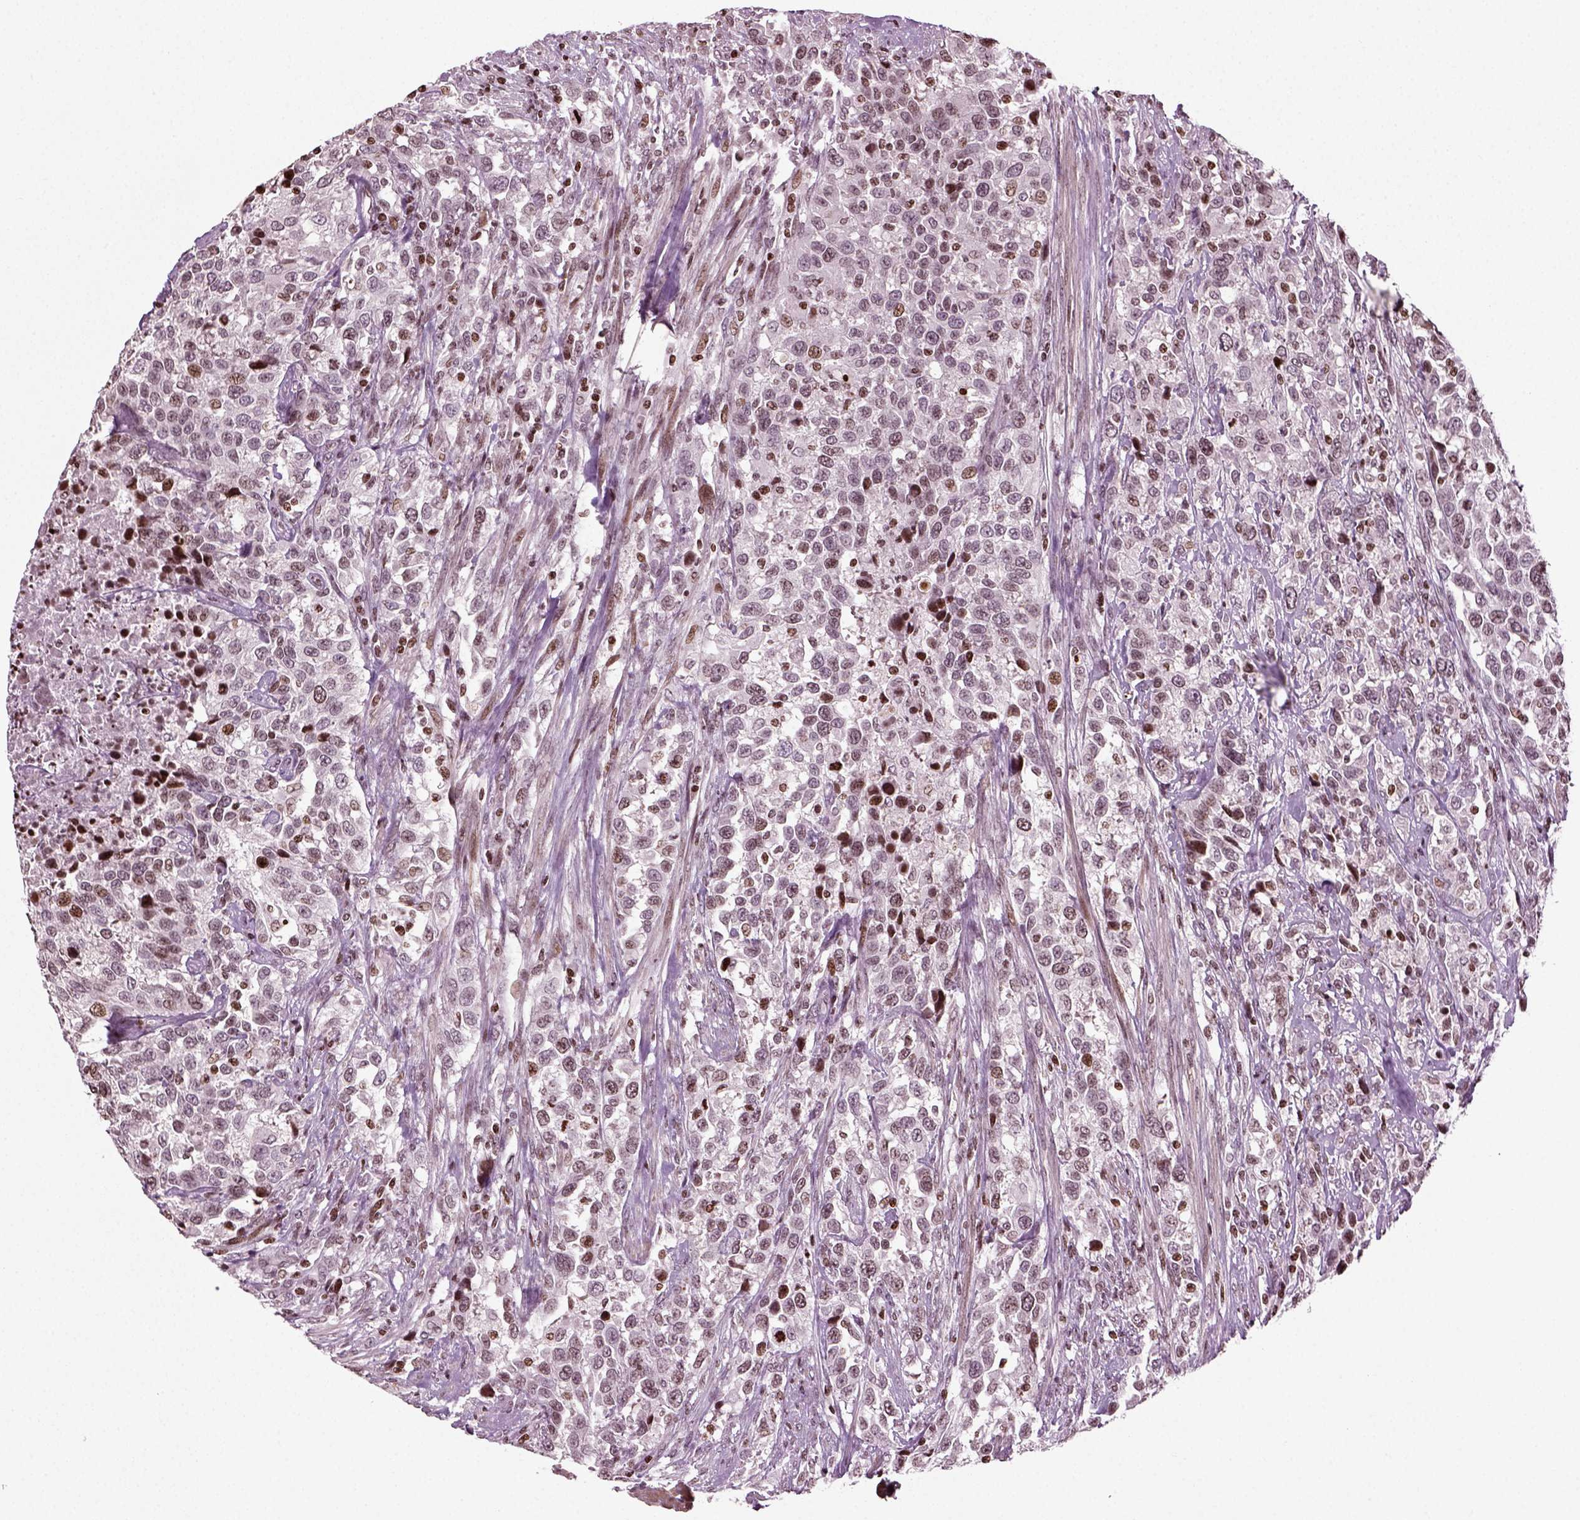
{"staining": {"intensity": "moderate", "quantity": "<25%", "location": "nuclear"}, "tissue": "urothelial cancer", "cell_type": "Tumor cells", "image_type": "cancer", "snomed": [{"axis": "morphology", "description": "Urothelial carcinoma, NOS"}, {"axis": "morphology", "description": "Urothelial carcinoma, High grade"}, {"axis": "topography", "description": "Urinary bladder"}], "caption": "This is a micrograph of IHC staining of high-grade urothelial carcinoma, which shows moderate expression in the nuclear of tumor cells.", "gene": "HEYL", "patient": {"sex": "female", "age": 64}}